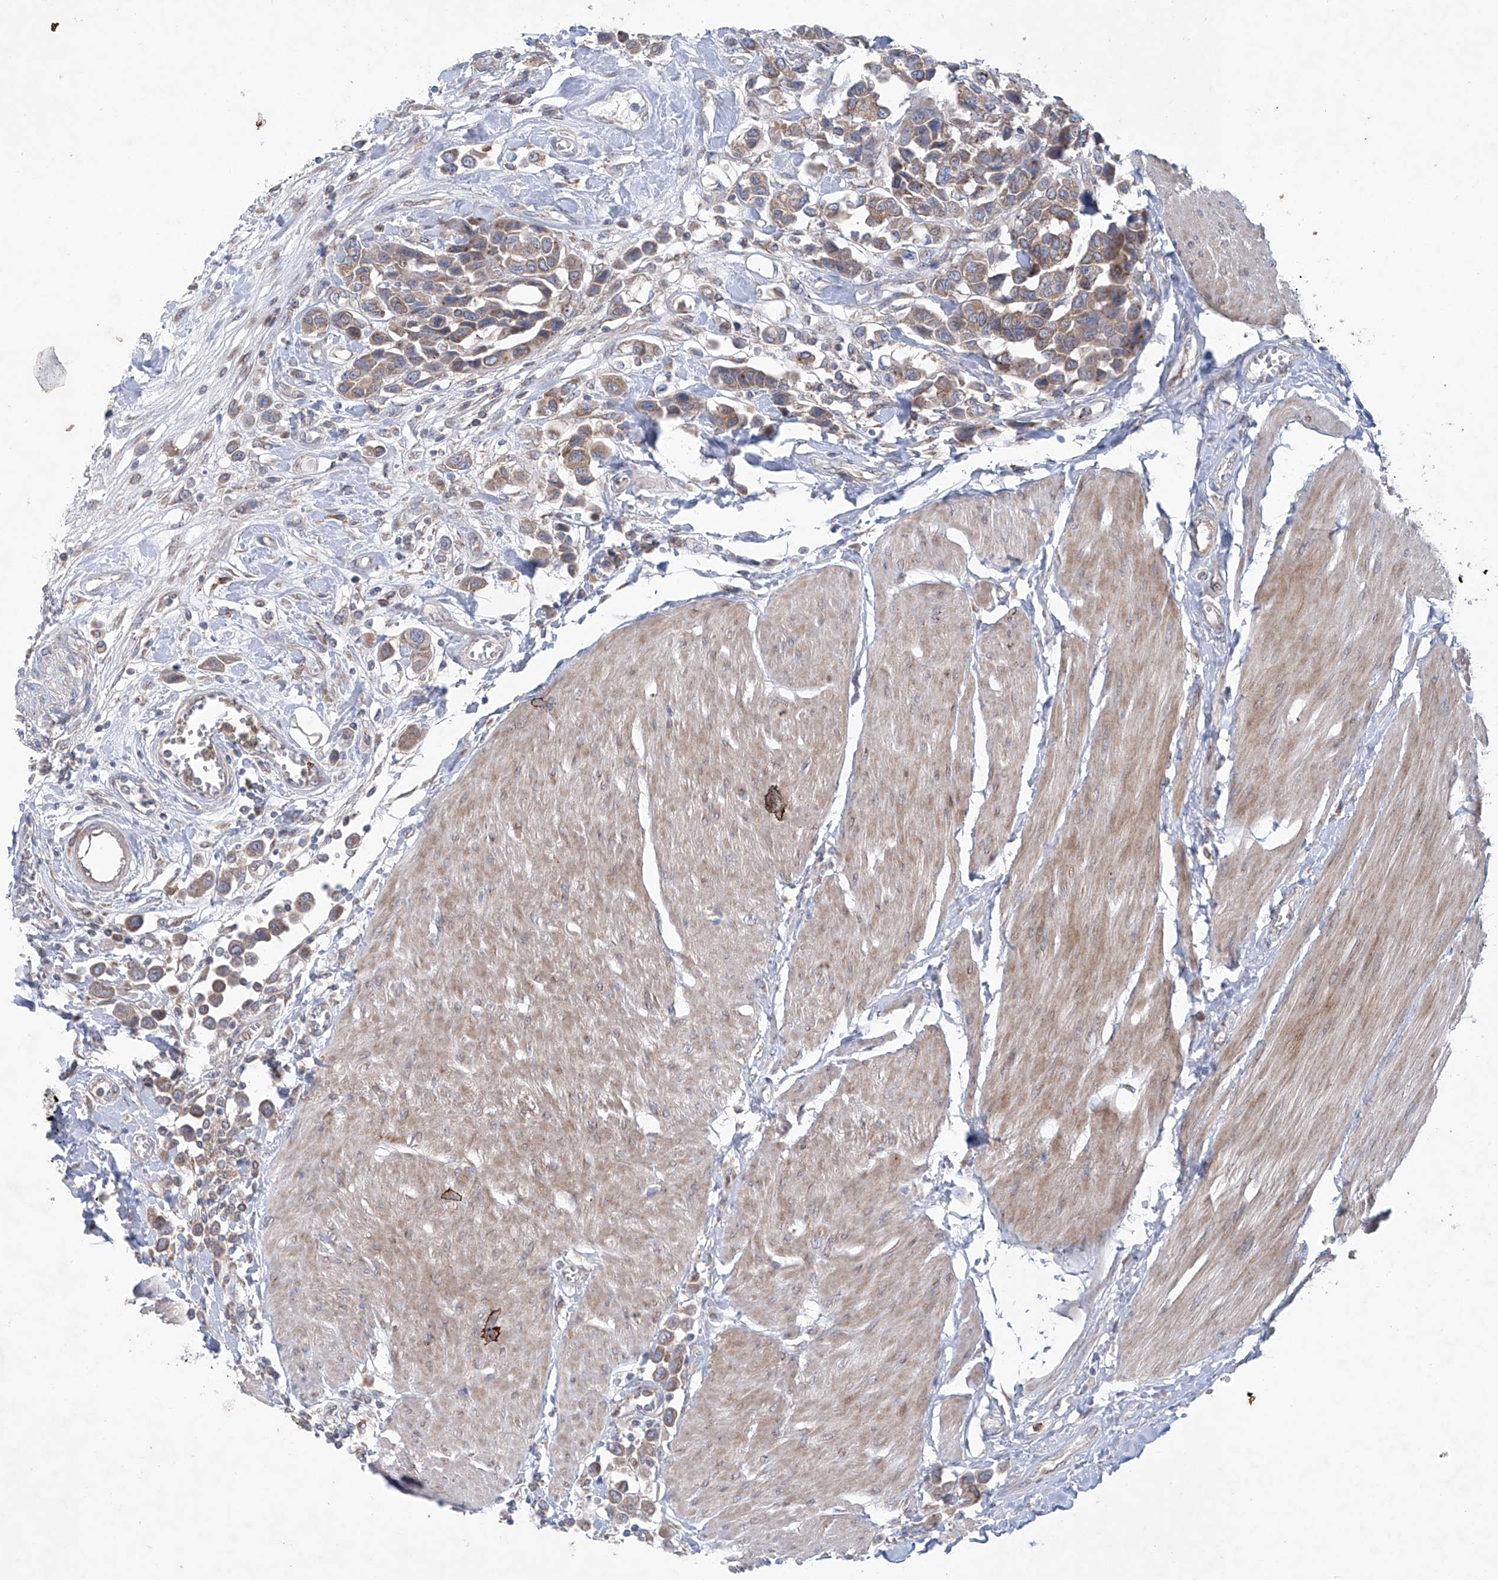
{"staining": {"intensity": "weak", "quantity": ">75%", "location": "cytoplasmic/membranous"}, "tissue": "urothelial cancer", "cell_type": "Tumor cells", "image_type": "cancer", "snomed": [{"axis": "morphology", "description": "Urothelial carcinoma, High grade"}, {"axis": "topography", "description": "Urinary bladder"}], "caption": "This photomicrograph exhibits high-grade urothelial carcinoma stained with immunohistochemistry (IHC) to label a protein in brown. The cytoplasmic/membranous of tumor cells show weak positivity for the protein. Nuclei are counter-stained blue.", "gene": "KLC4", "patient": {"sex": "male", "age": 50}}